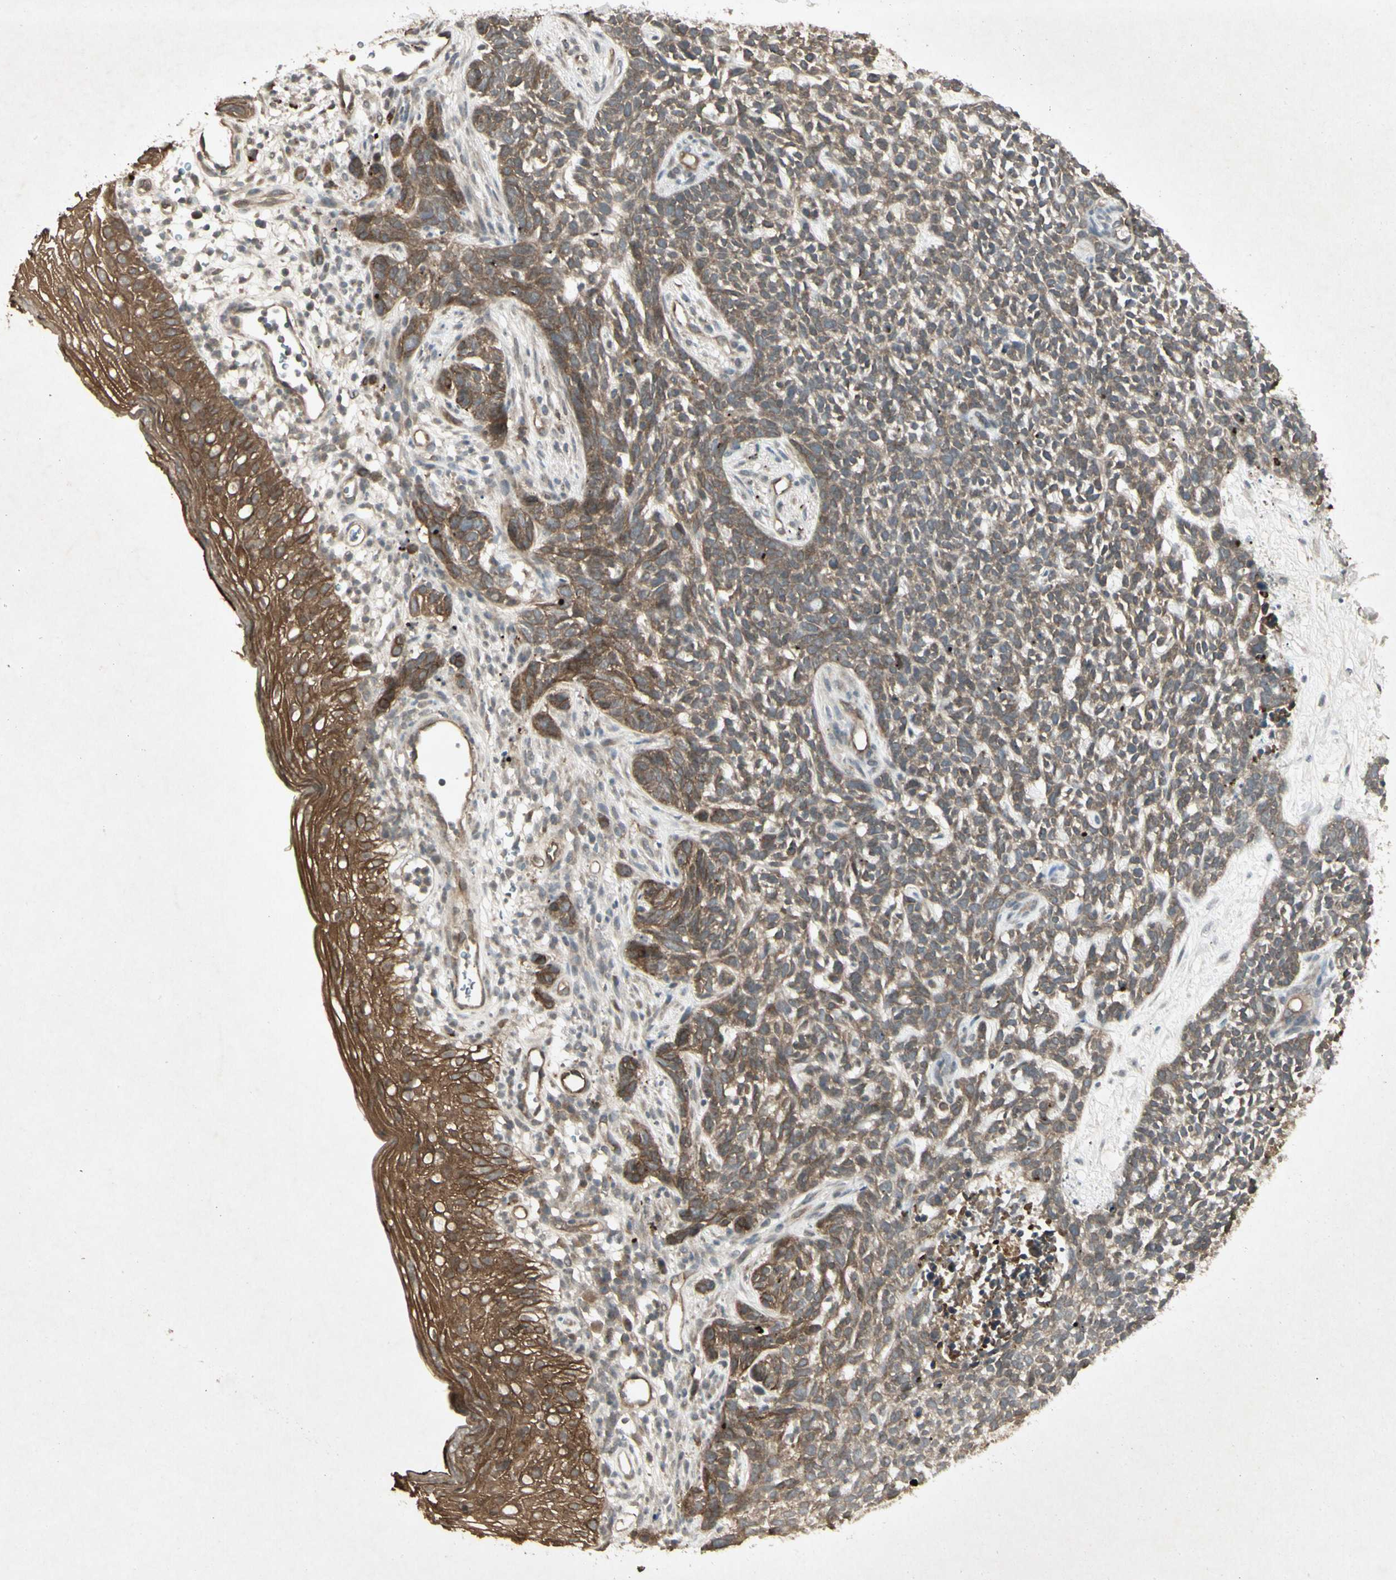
{"staining": {"intensity": "moderate", "quantity": ">75%", "location": "cytoplasmic/membranous"}, "tissue": "skin cancer", "cell_type": "Tumor cells", "image_type": "cancer", "snomed": [{"axis": "morphology", "description": "Basal cell carcinoma"}, {"axis": "topography", "description": "Skin"}], "caption": "Immunohistochemistry histopathology image of basal cell carcinoma (skin) stained for a protein (brown), which exhibits medium levels of moderate cytoplasmic/membranous positivity in approximately >75% of tumor cells.", "gene": "JAG1", "patient": {"sex": "female", "age": 84}}